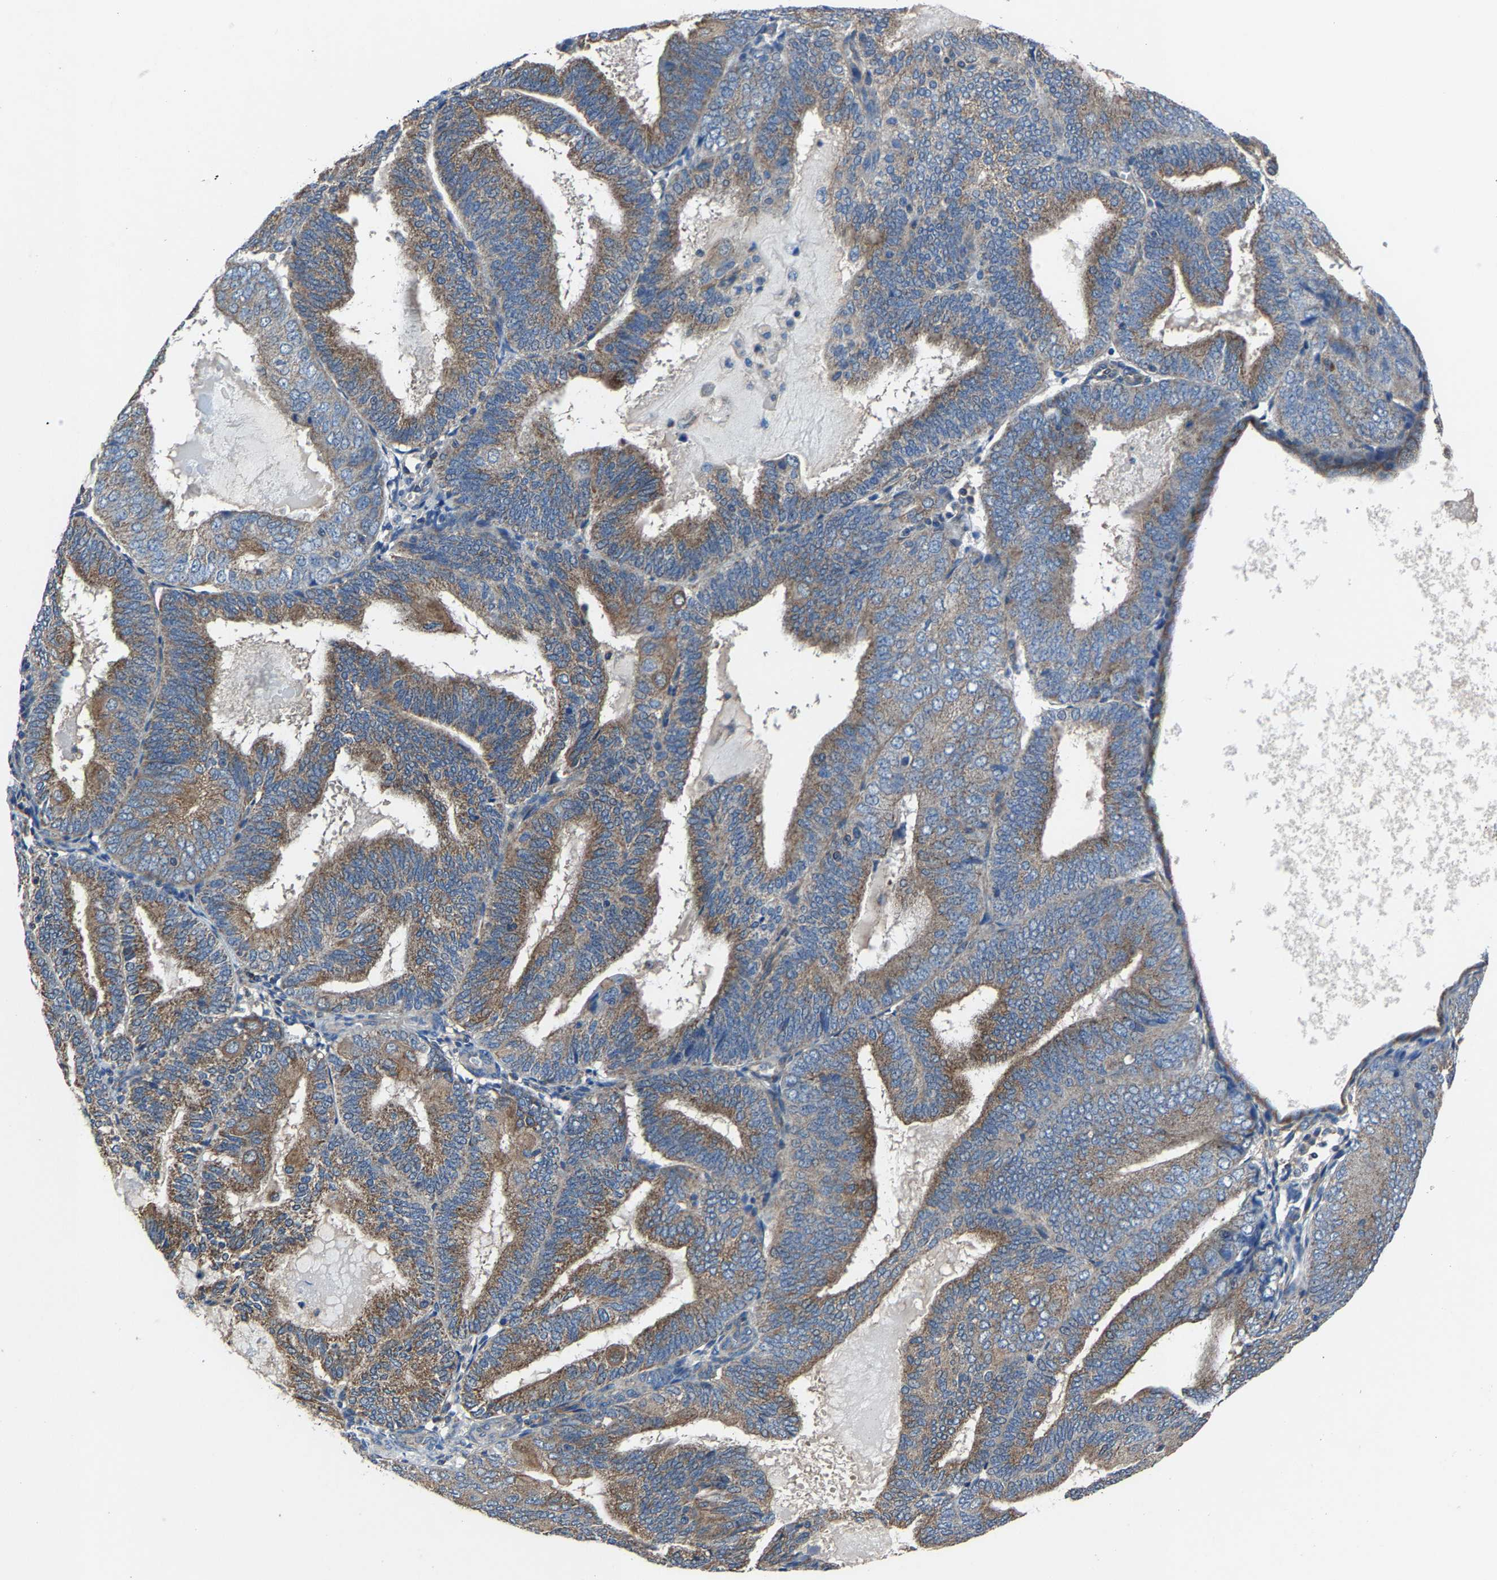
{"staining": {"intensity": "moderate", "quantity": ">75%", "location": "cytoplasmic/membranous"}, "tissue": "endometrial cancer", "cell_type": "Tumor cells", "image_type": "cancer", "snomed": [{"axis": "morphology", "description": "Adenocarcinoma, NOS"}, {"axis": "topography", "description": "Endometrium"}], "caption": "Endometrial cancer (adenocarcinoma) stained with a protein marker demonstrates moderate staining in tumor cells.", "gene": "KIAA1958", "patient": {"sex": "female", "age": 81}}